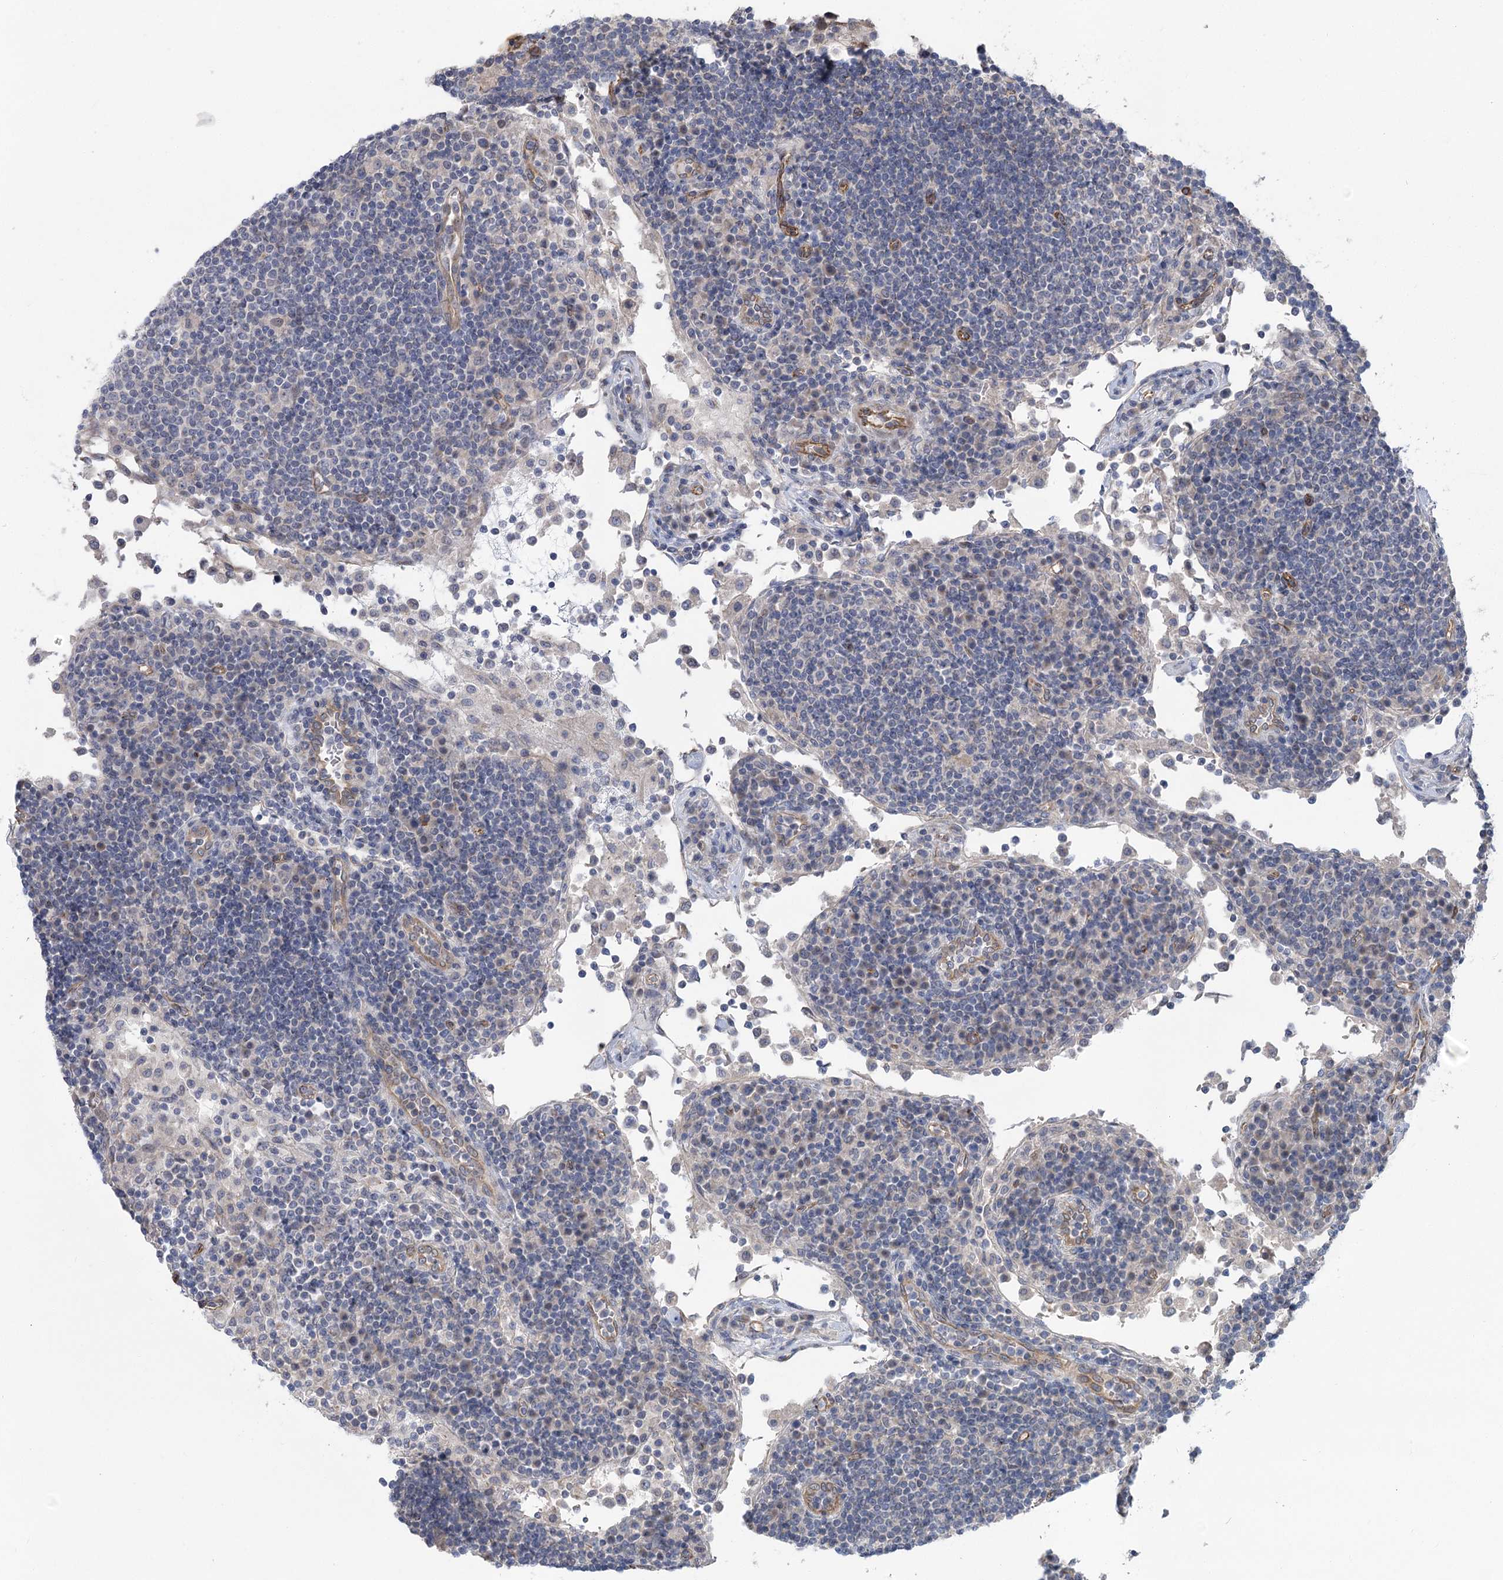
{"staining": {"intensity": "negative", "quantity": "none", "location": "none"}, "tissue": "lymph node", "cell_type": "Germinal center cells", "image_type": "normal", "snomed": [{"axis": "morphology", "description": "Normal tissue, NOS"}, {"axis": "topography", "description": "Lymph node"}], "caption": "Germinal center cells show no significant positivity in unremarkable lymph node. (DAB IHC with hematoxylin counter stain).", "gene": "RWDD4", "patient": {"sex": "female", "age": 53}}